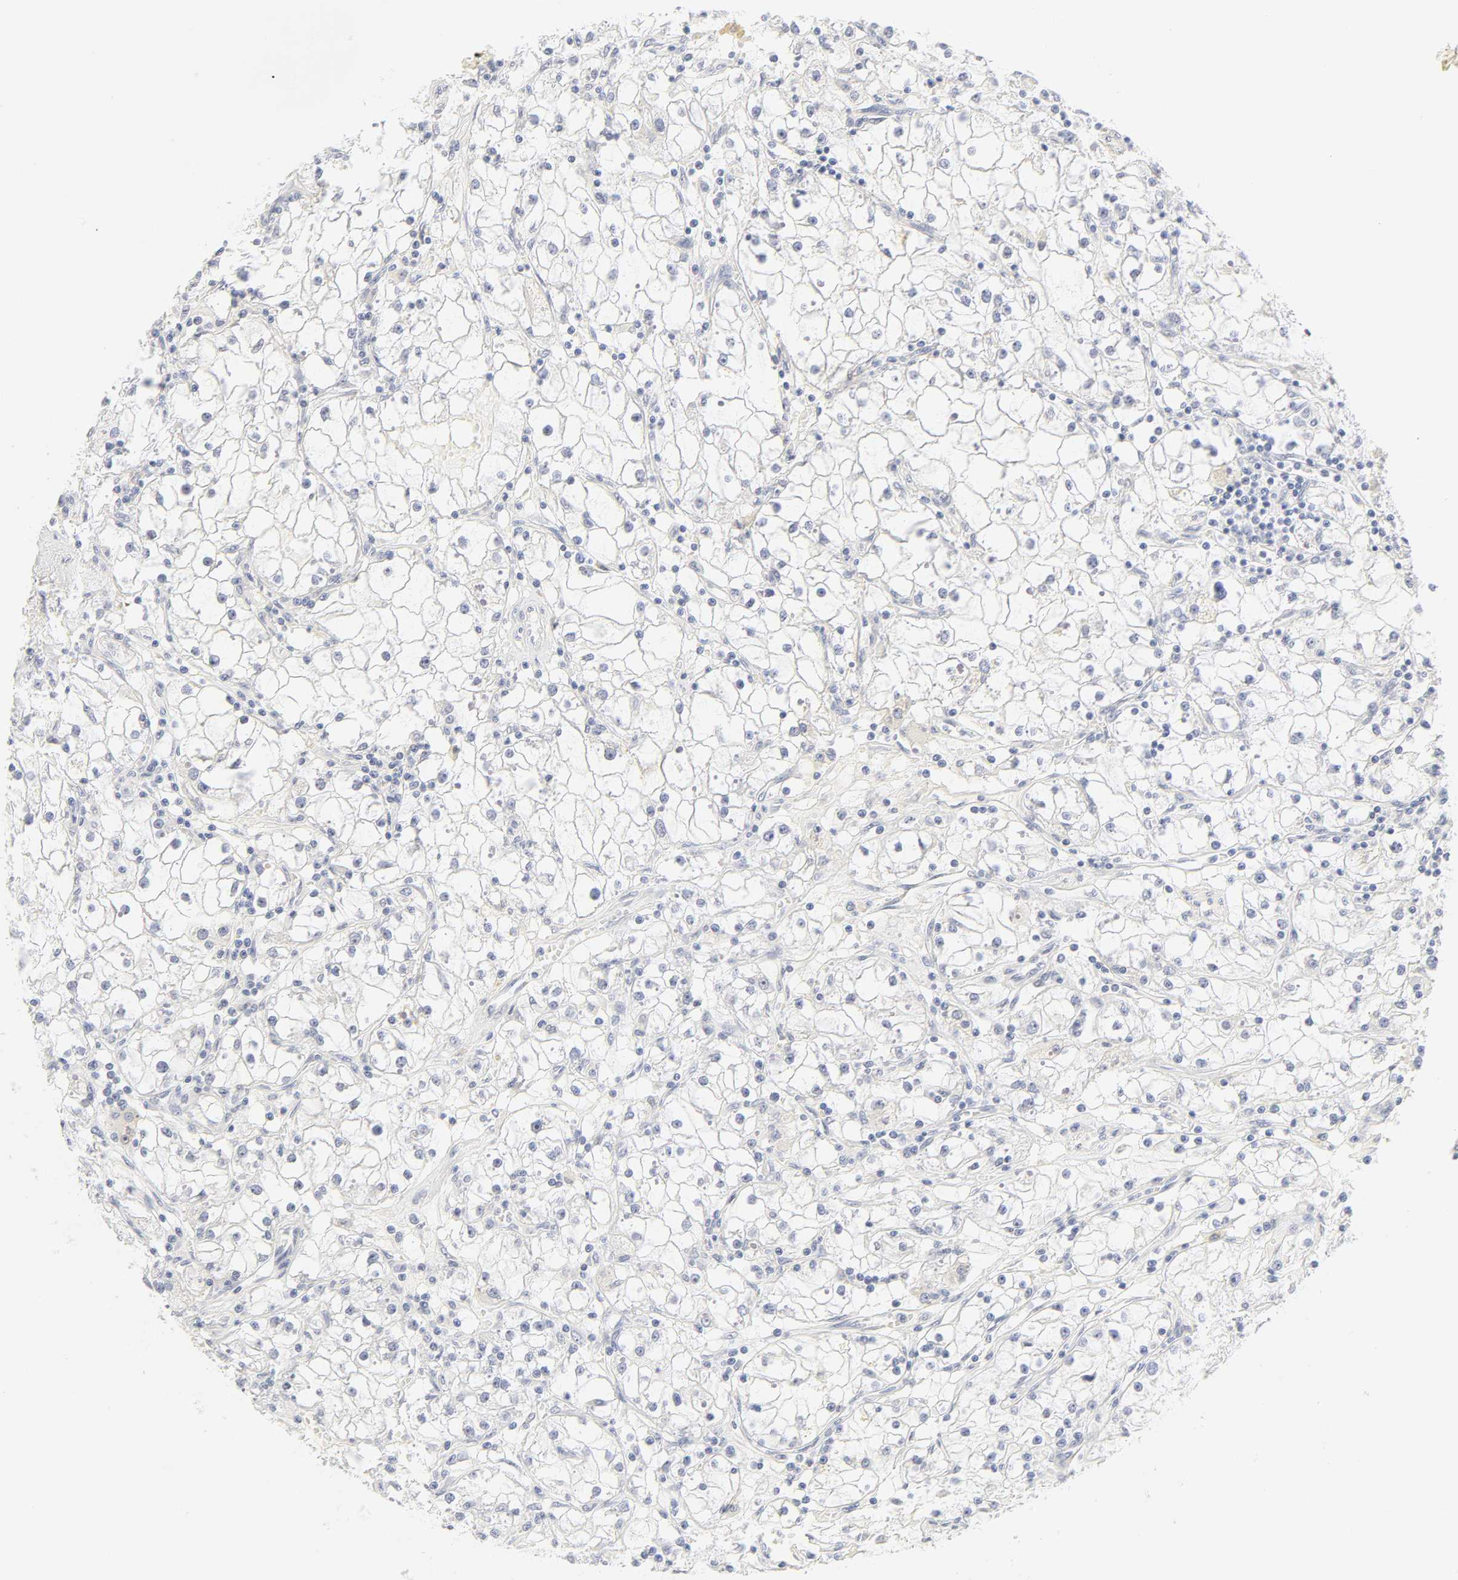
{"staining": {"intensity": "negative", "quantity": "none", "location": "none"}, "tissue": "renal cancer", "cell_type": "Tumor cells", "image_type": "cancer", "snomed": [{"axis": "morphology", "description": "Adenocarcinoma, NOS"}, {"axis": "topography", "description": "Kidney"}], "caption": "The immunohistochemistry photomicrograph has no significant positivity in tumor cells of renal adenocarcinoma tissue.", "gene": "MNAT1", "patient": {"sex": "male", "age": 56}}